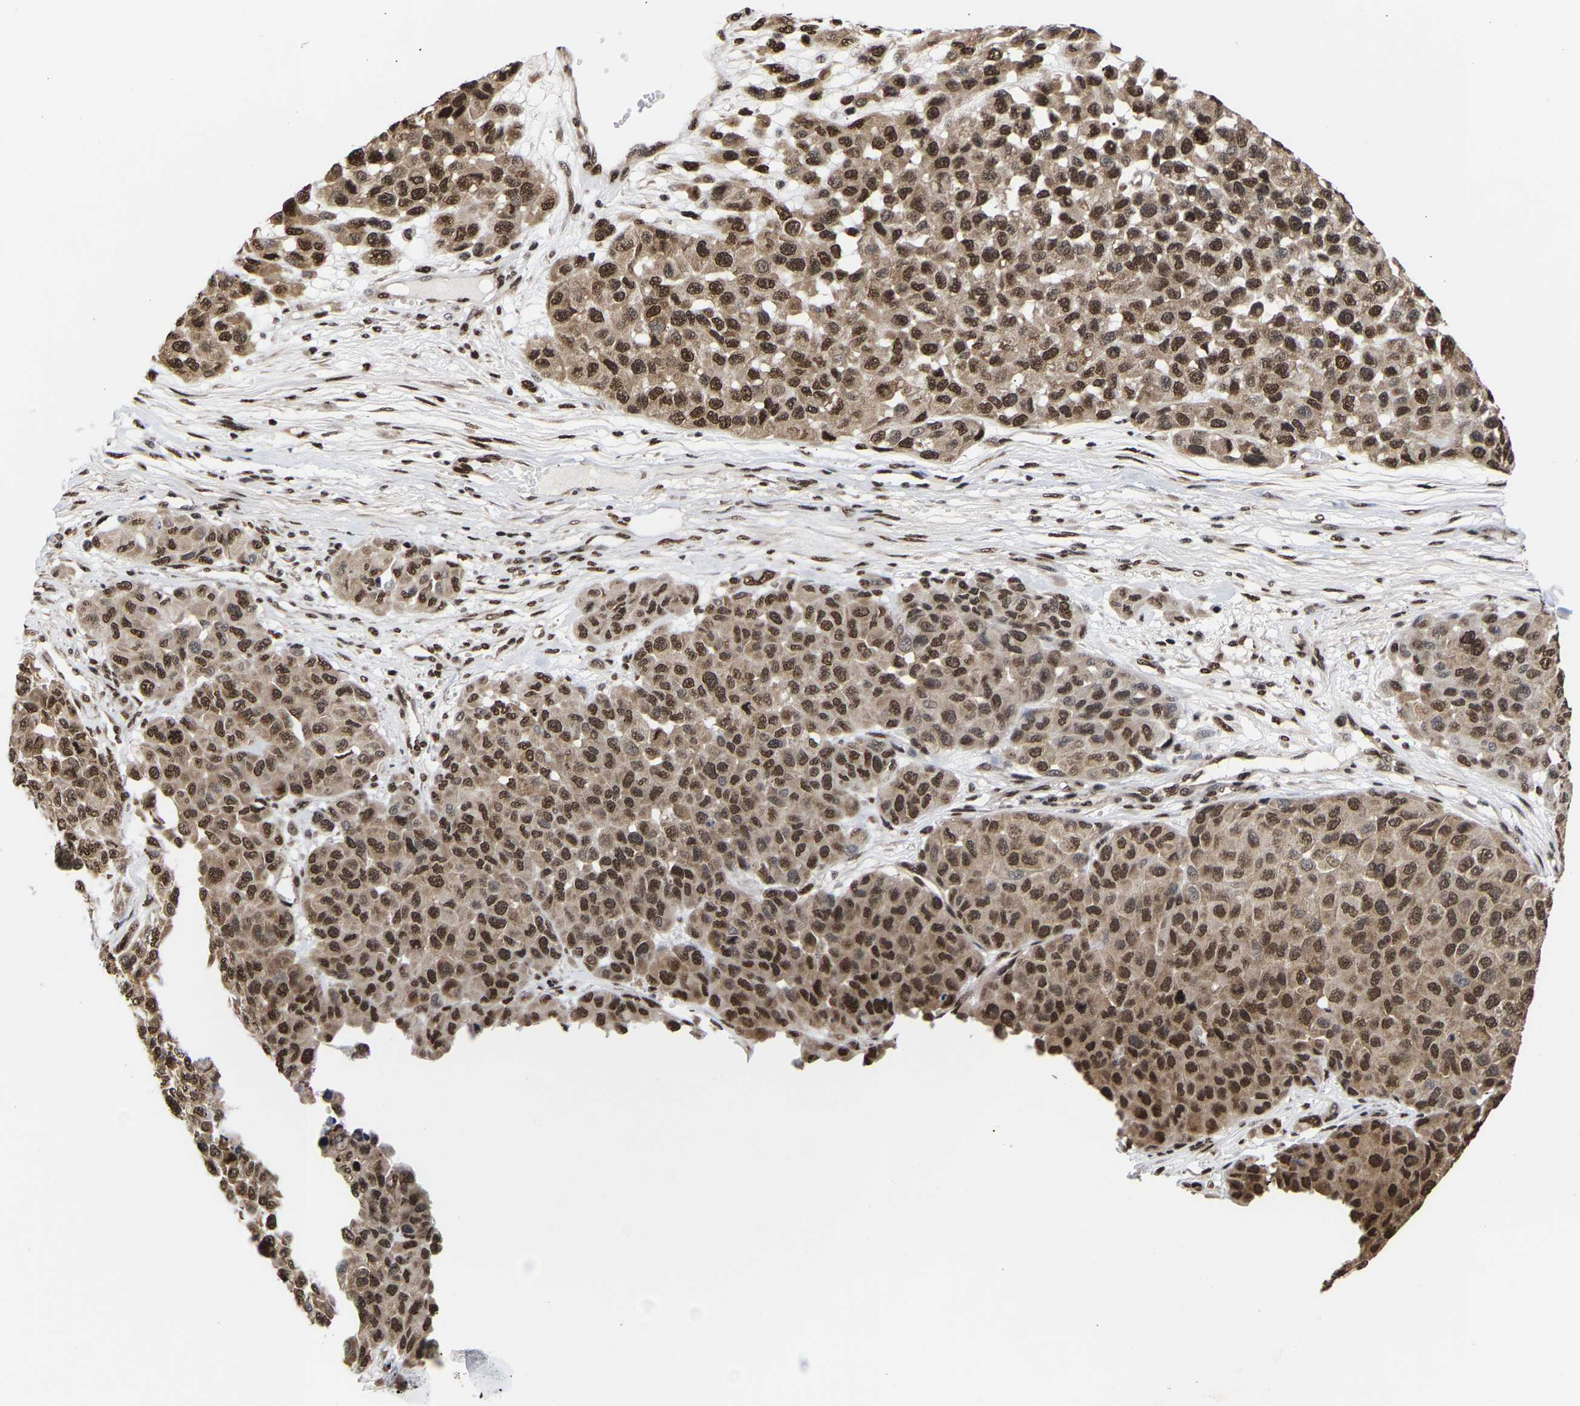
{"staining": {"intensity": "strong", "quantity": ">75%", "location": "cytoplasmic/membranous,nuclear"}, "tissue": "melanoma", "cell_type": "Tumor cells", "image_type": "cancer", "snomed": [{"axis": "morphology", "description": "Malignant melanoma, NOS"}, {"axis": "topography", "description": "Skin"}], "caption": "Melanoma stained with DAB (3,3'-diaminobenzidine) immunohistochemistry (IHC) reveals high levels of strong cytoplasmic/membranous and nuclear expression in about >75% of tumor cells.", "gene": "PSIP1", "patient": {"sex": "male", "age": 62}}